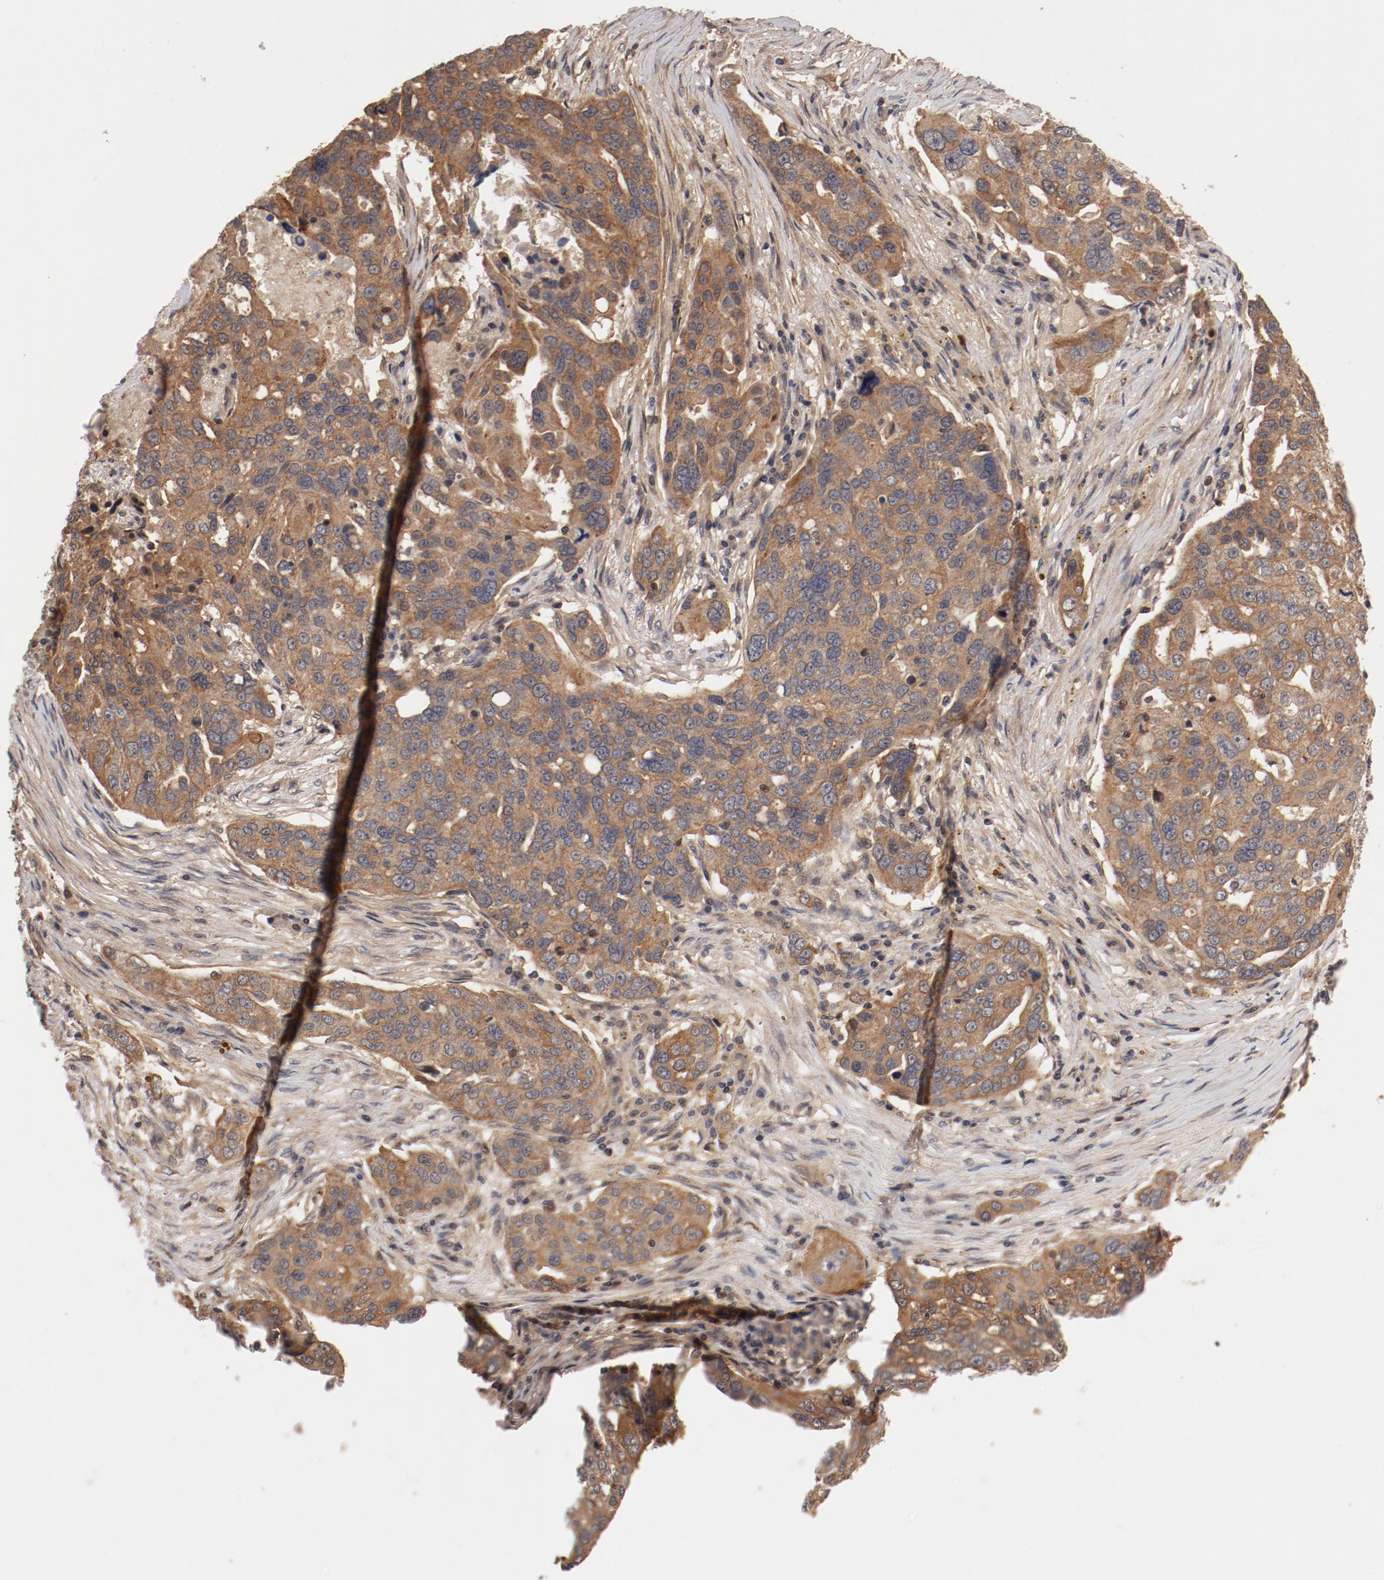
{"staining": {"intensity": "moderate", "quantity": ">75%", "location": "cytoplasmic/membranous"}, "tissue": "ovarian cancer", "cell_type": "Tumor cells", "image_type": "cancer", "snomed": [{"axis": "morphology", "description": "Carcinoma, endometroid"}, {"axis": "topography", "description": "Ovary"}], "caption": "The image demonstrates a brown stain indicating the presence of a protein in the cytoplasmic/membranous of tumor cells in ovarian cancer.", "gene": "GUF1", "patient": {"sex": "female", "age": 75}}